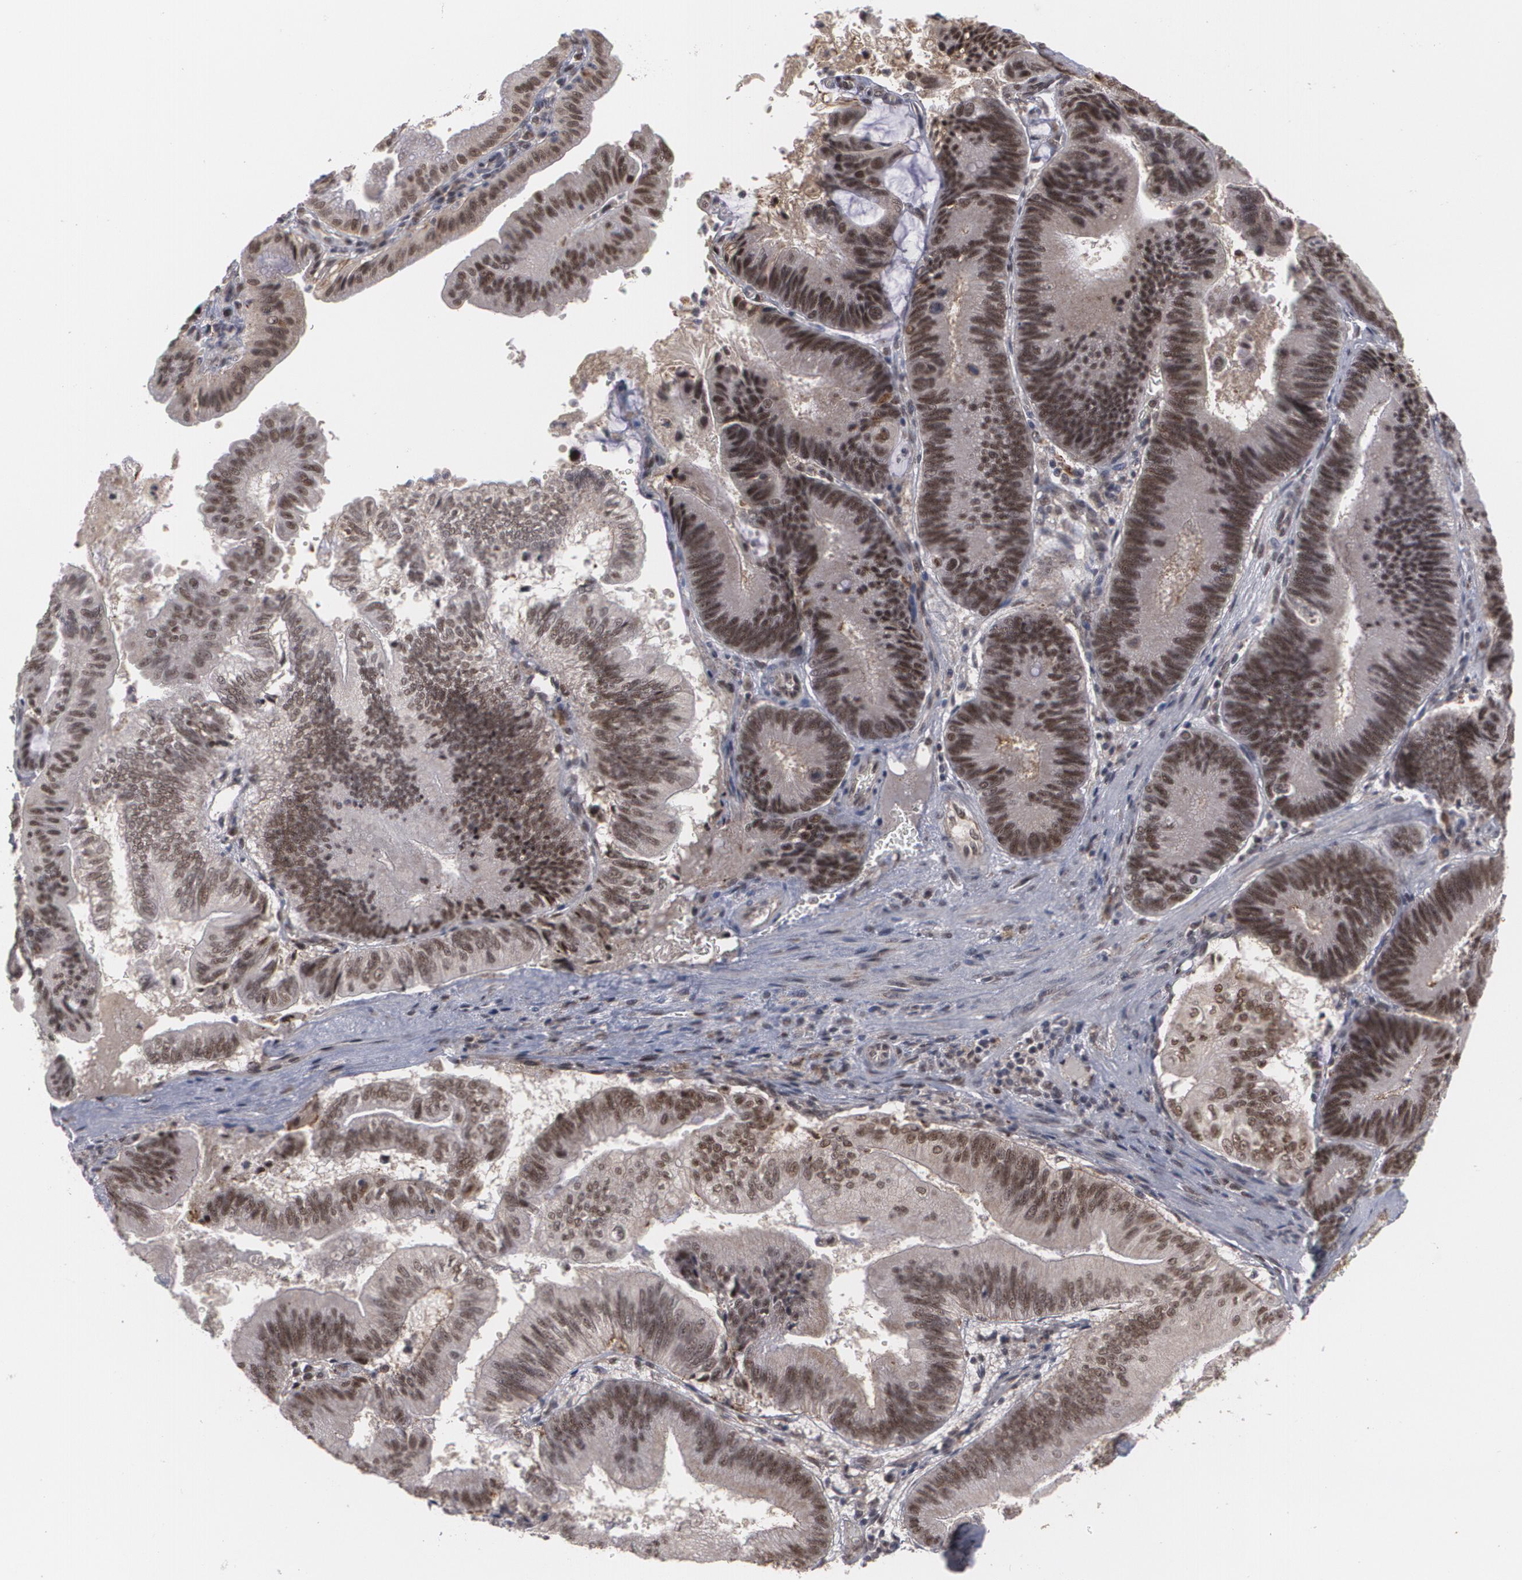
{"staining": {"intensity": "moderate", "quantity": ">75%", "location": "nuclear"}, "tissue": "pancreatic cancer", "cell_type": "Tumor cells", "image_type": "cancer", "snomed": [{"axis": "morphology", "description": "Adenocarcinoma, NOS"}, {"axis": "topography", "description": "Pancreas"}], "caption": "The immunohistochemical stain labels moderate nuclear expression in tumor cells of pancreatic cancer tissue. (DAB (3,3'-diaminobenzidine) IHC, brown staining for protein, blue staining for nuclei).", "gene": "INTS6", "patient": {"sex": "male", "age": 82}}